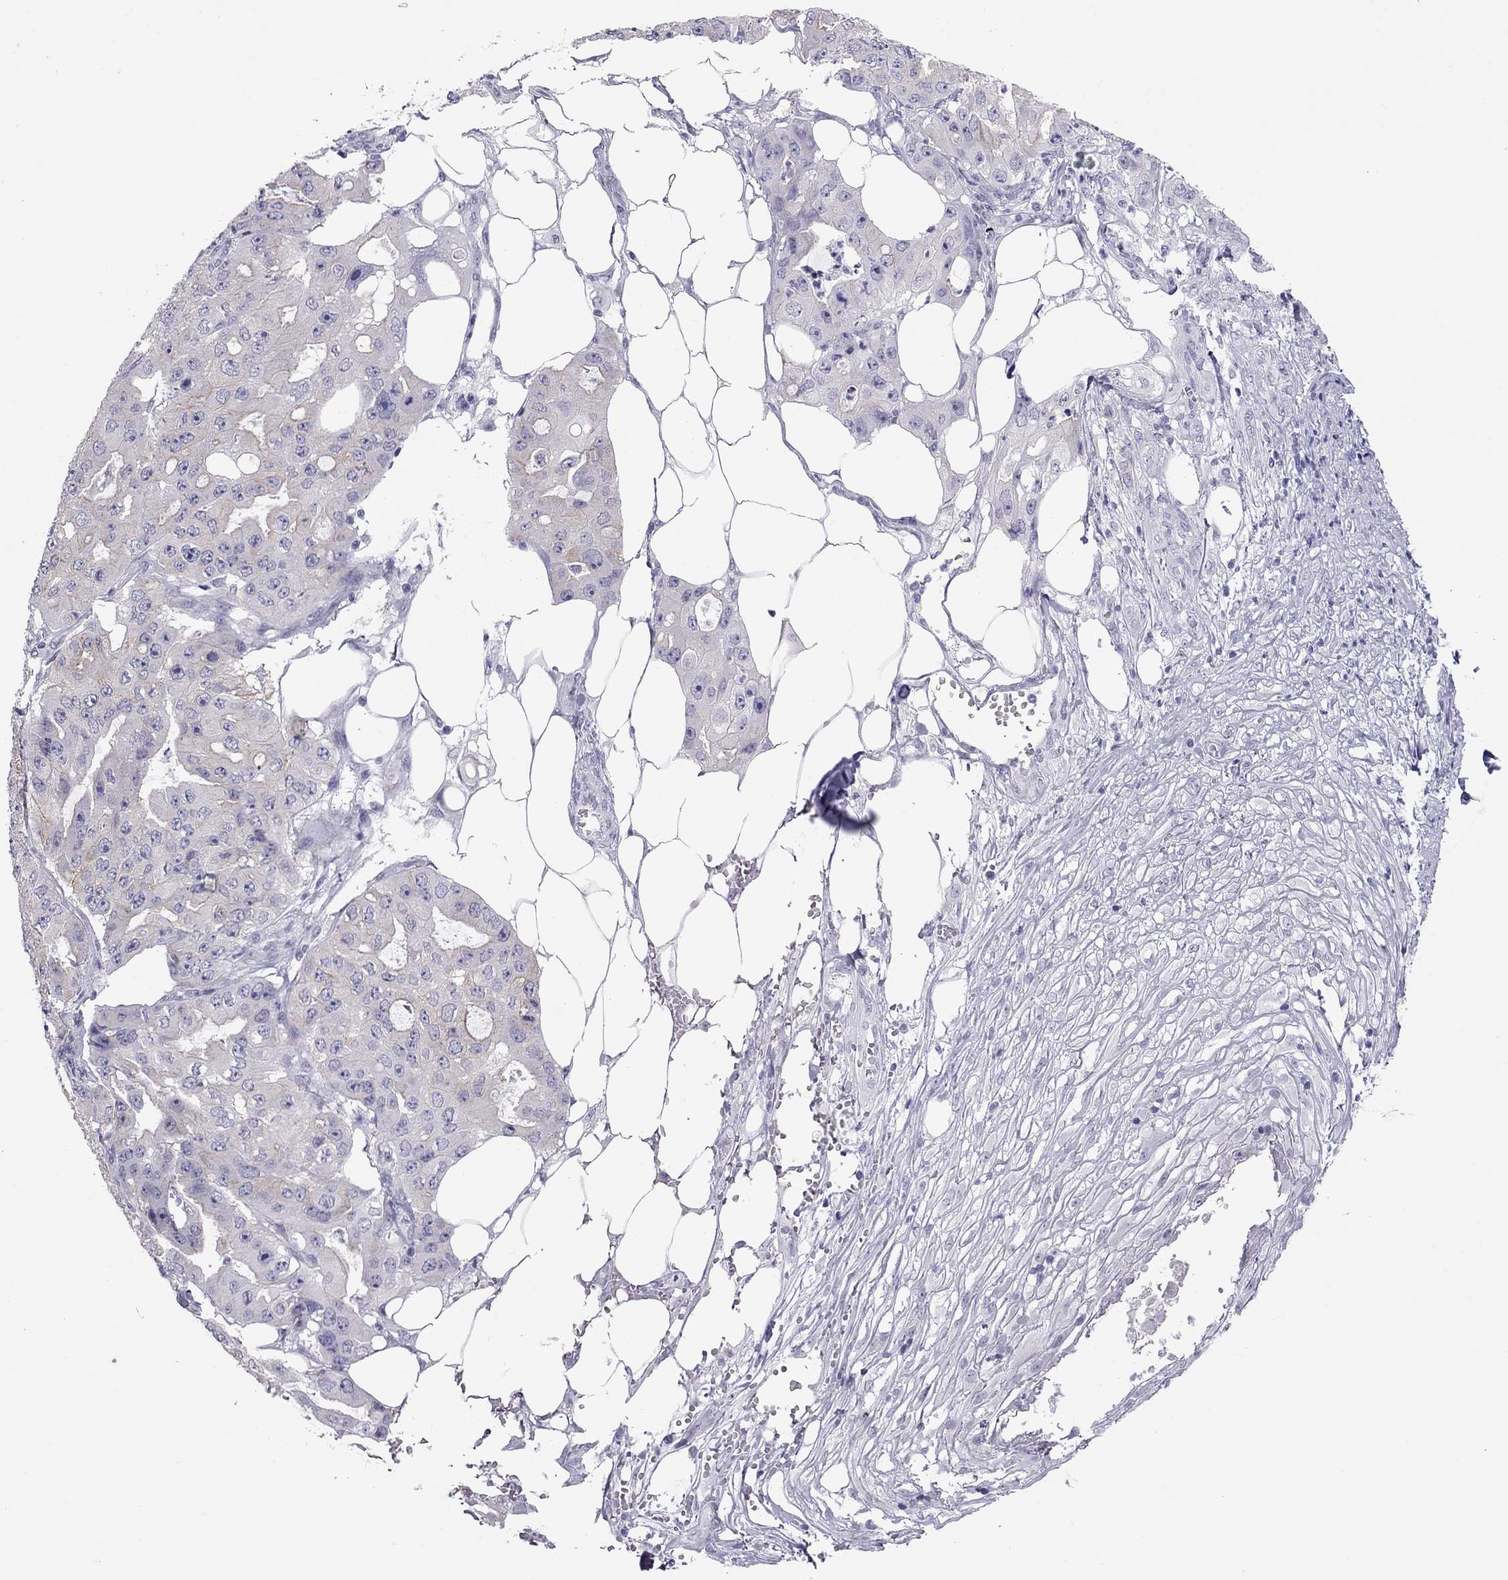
{"staining": {"intensity": "weak", "quantity": "<25%", "location": "cytoplasmic/membranous"}, "tissue": "ovarian cancer", "cell_type": "Tumor cells", "image_type": "cancer", "snomed": [{"axis": "morphology", "description": "Cystadenocarcinoma, serous, NOS"}, {"axis": "topography", "description": "Ovary"}], "caption": "Tumor cells show no significant positivity in ovarian serous cystadenocarcinoma. (IHC, brightfield microscopy, high magnification).", "gene": "TEX14", "patient": {"sex": "female", "age": 56}}